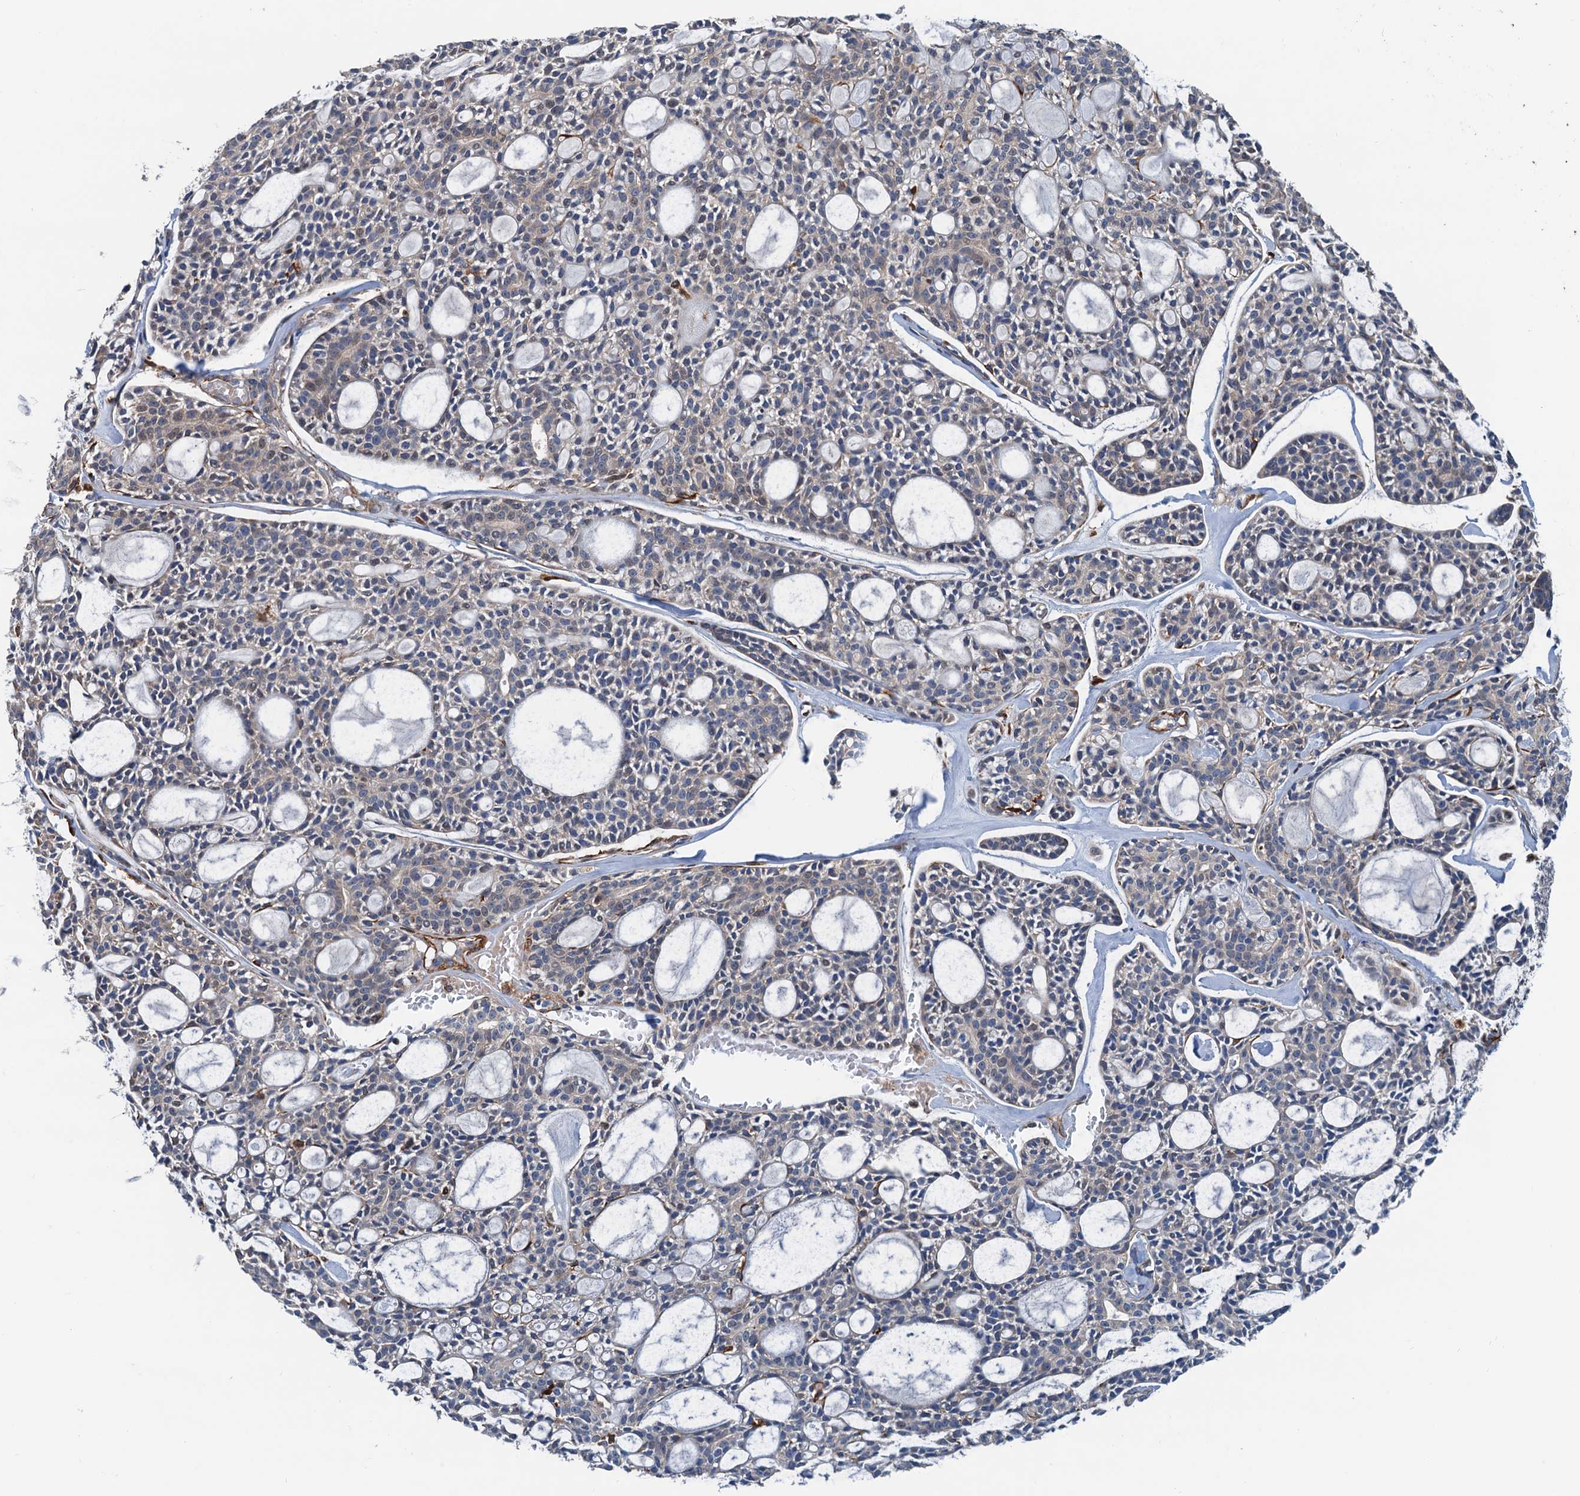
{"staining": {"intensity": "weak", "quantity": "<25%", "location": "cytoplasmic/membranous"}, "tissue": "head and neck cancer", "cell_type": "Tumor cells", "image_type": "cancer", "snomed": [{"axis": "morphology", "description": "Adenocarcinoma, NOS"}, {"axis": "topography", "description": "Salivary gland"}, {"axis": "topography", "description": "Head-Neck"}], "caption": "The histopathology image exhibits no significant expression in tumor cells of adenocarcinoma (head and neck).", "gene": "CSTPP1", "patient": {"sex": "male", "age": 55}}